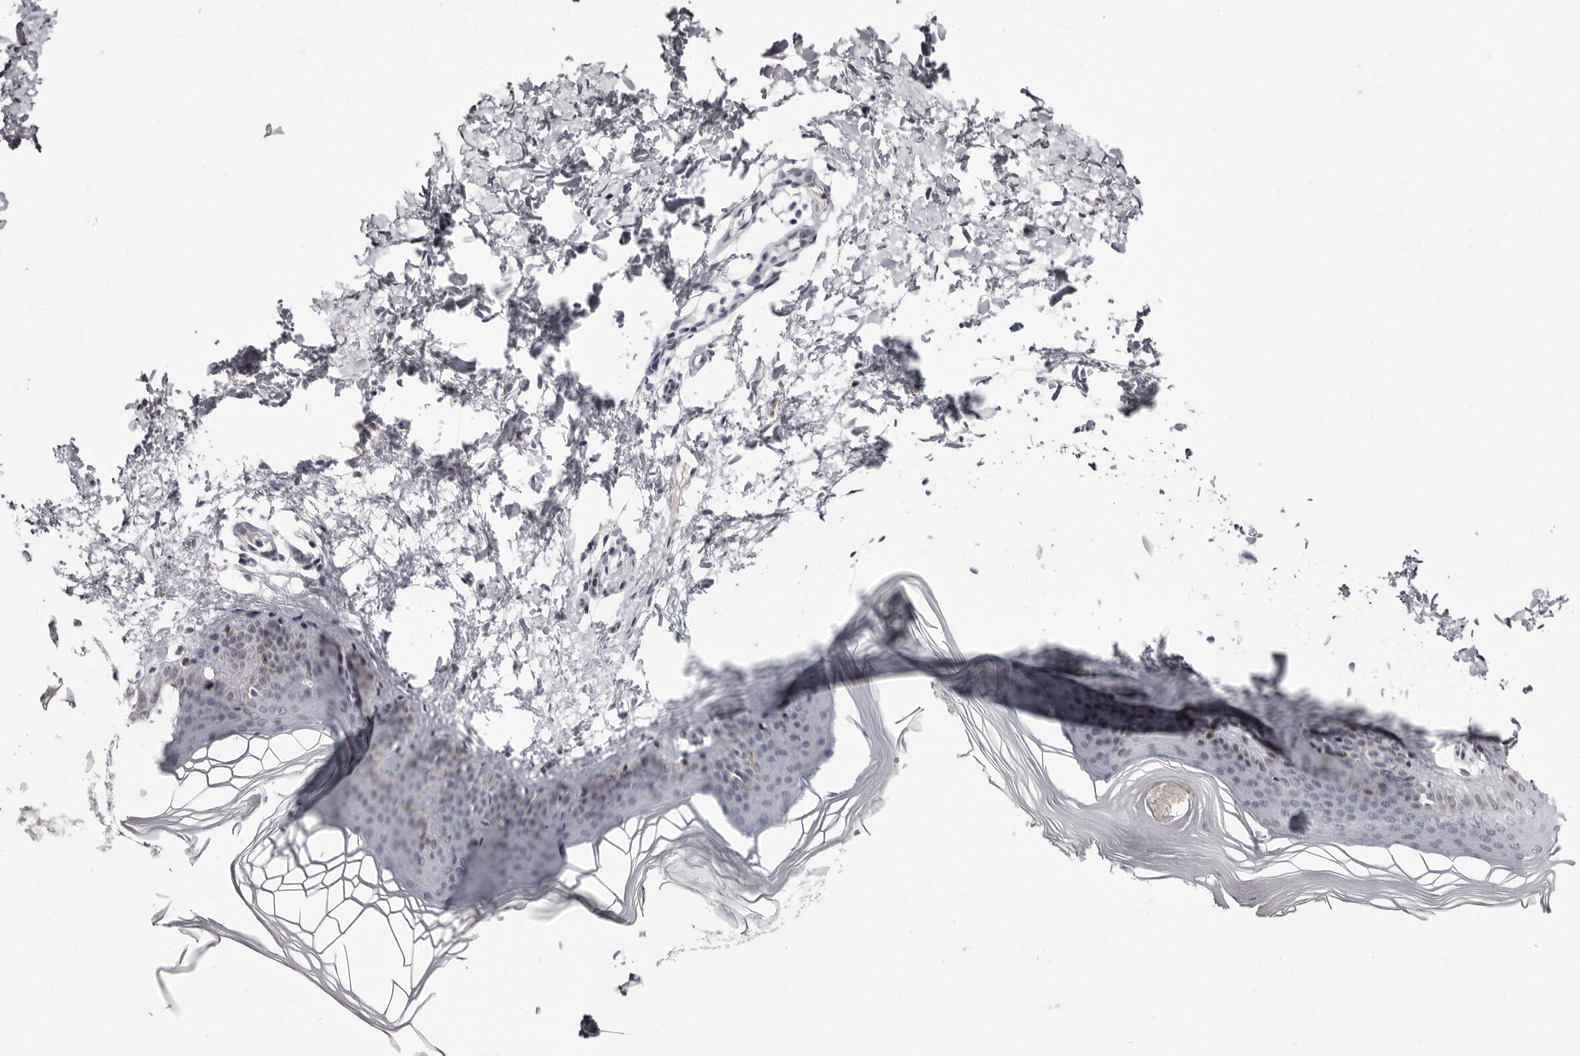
{"staining": {"intensity": "negative", "quantity": "none", "location": "none"}, "tissue": "skin", "cell_type": "Fibroblasts", "image_type": "normal", "snomed": [{"axis": "morphology", "description": "Normal tissue, NOS"}, {"axis": "topography", "description": "Skin"}], "caption": "A histopathology image of human skin is negative for staining in fibroblasts. Nuclei are stained in blue.", "gene": "ZNF326", "patient": {"sex": "female", "age": 27}}